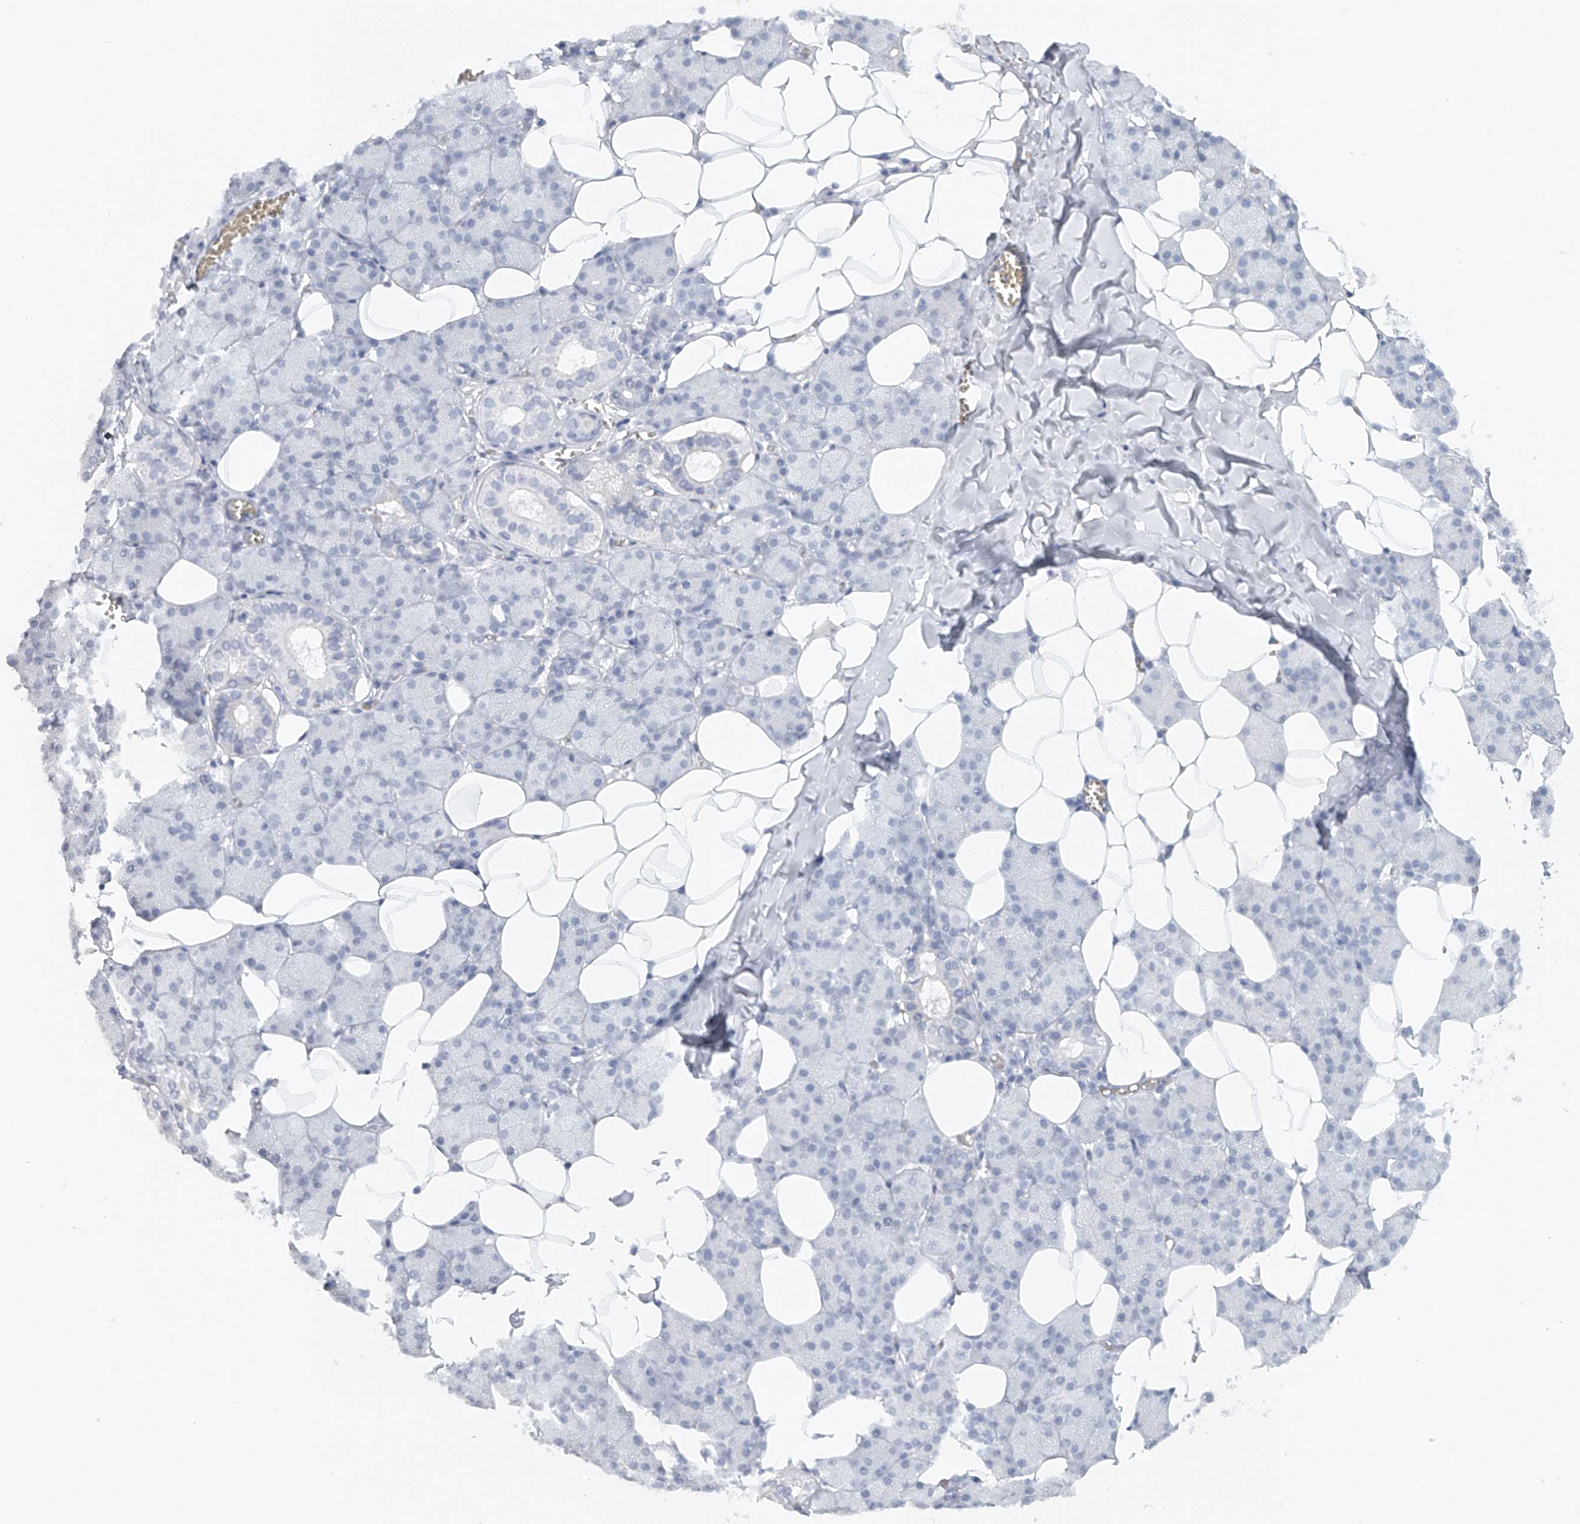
{"staining": {"intensity": "negative", "quantity": "none", "location": "none"}, "tissue": "salivary gland", "cell_type": "Glandular cells", "image_type": "normal", "snomed": [{"axis": "morphology", "description": "Normal tissue, NOS"}, {"axis": "topography", "description": "Salivary gland"}], "caption": "IHC micrograph of normal human salivary gland stained for a protein (brown), which shows no staining in glandular cells.", "gene": "FAT2", "patient": {"sex": "female", "age": 33}}